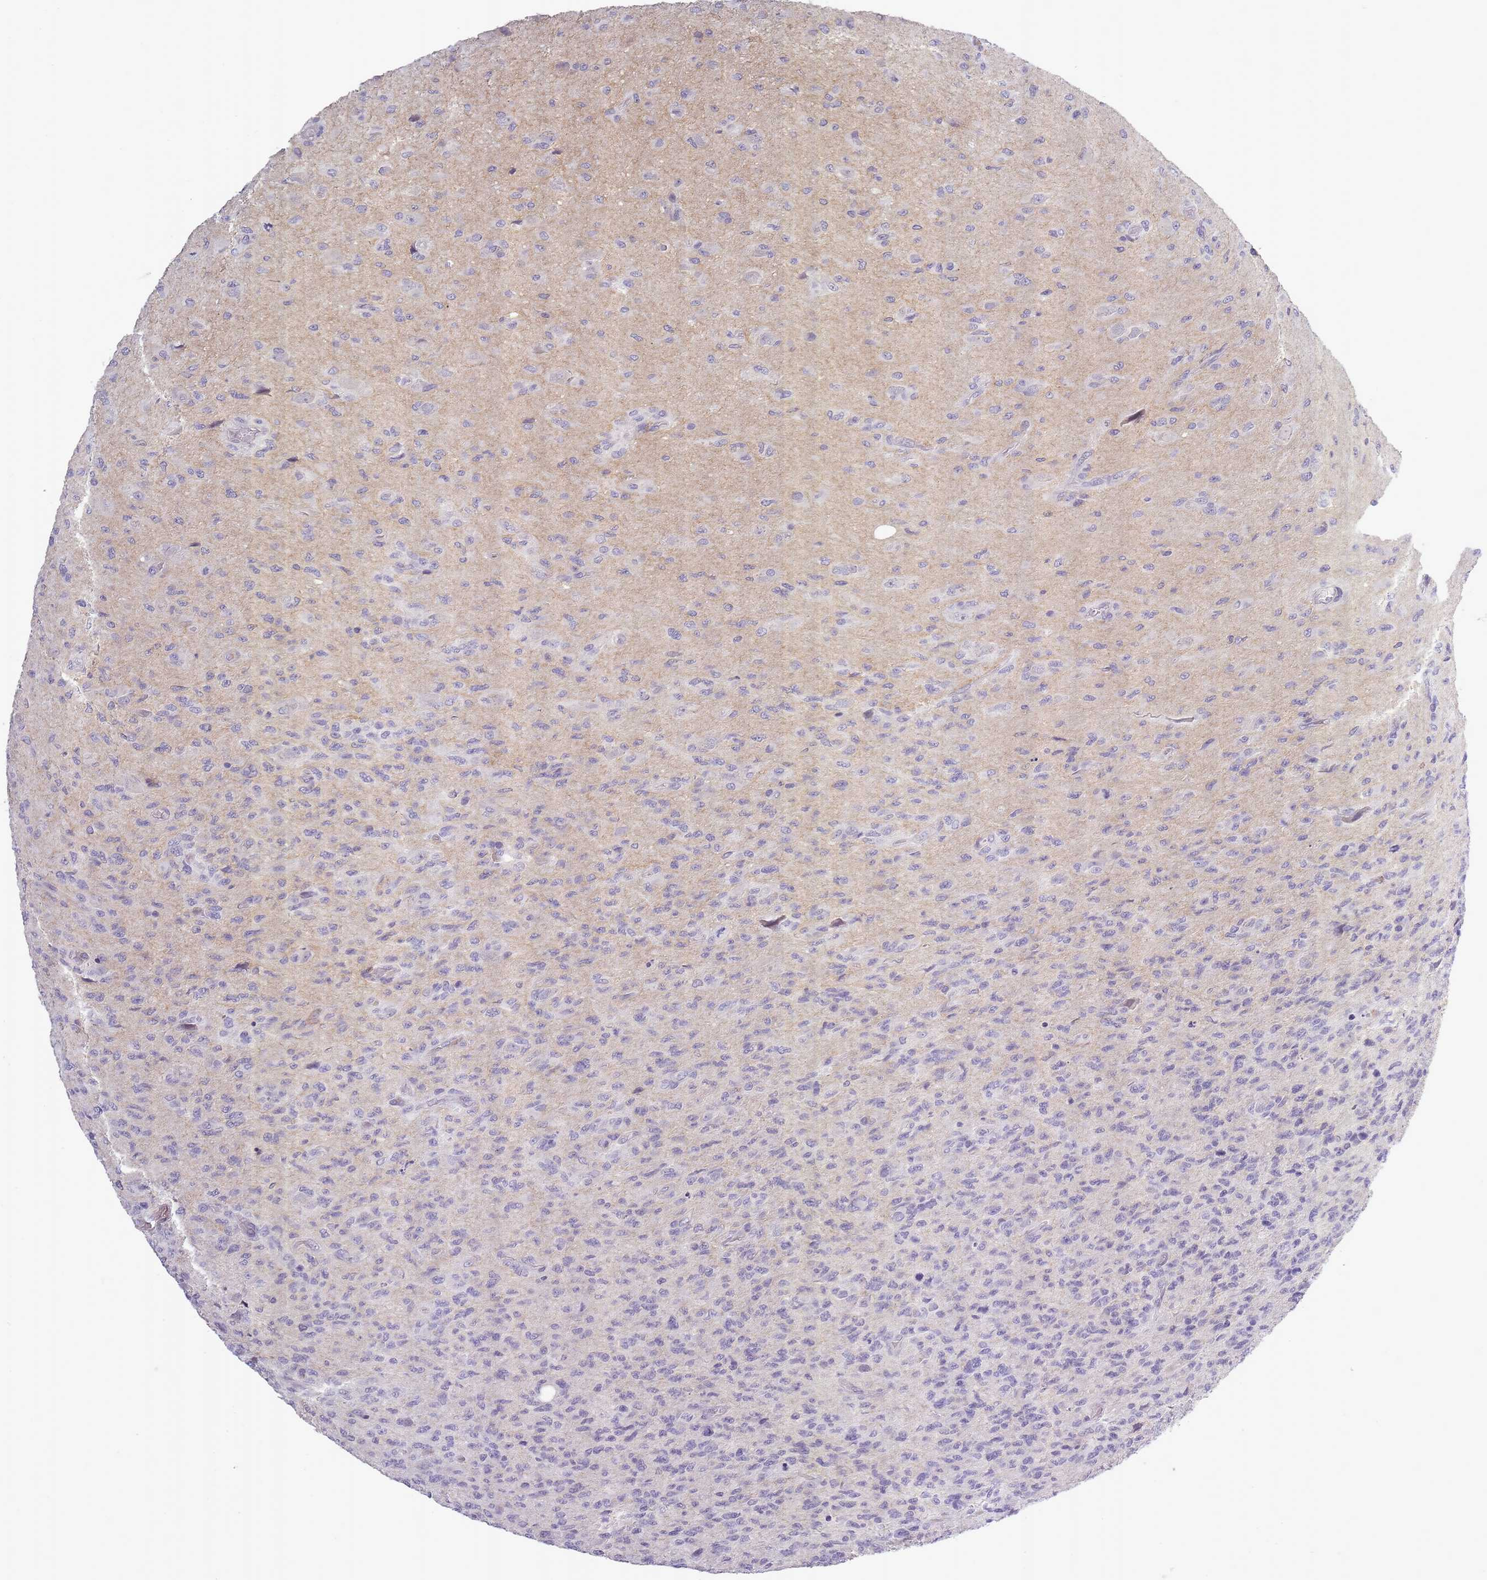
{"staining": {"intensity": "negative", "quantity": "none", "location": "none"}, "tissue": "glioma", "cell_type": "Tumor cells", "image_type": "cancer", "snomed": [{"axis": "morphology", "description": "Glioma, malignant, High grade"}, {"axis": "topography", "description": "Brain"}], "caption": "There is no significant staining in tumor cells of malignant high-grade glioma.", "gene": "SLC8A2", "patient": {"sex": "male", "age": 36}}